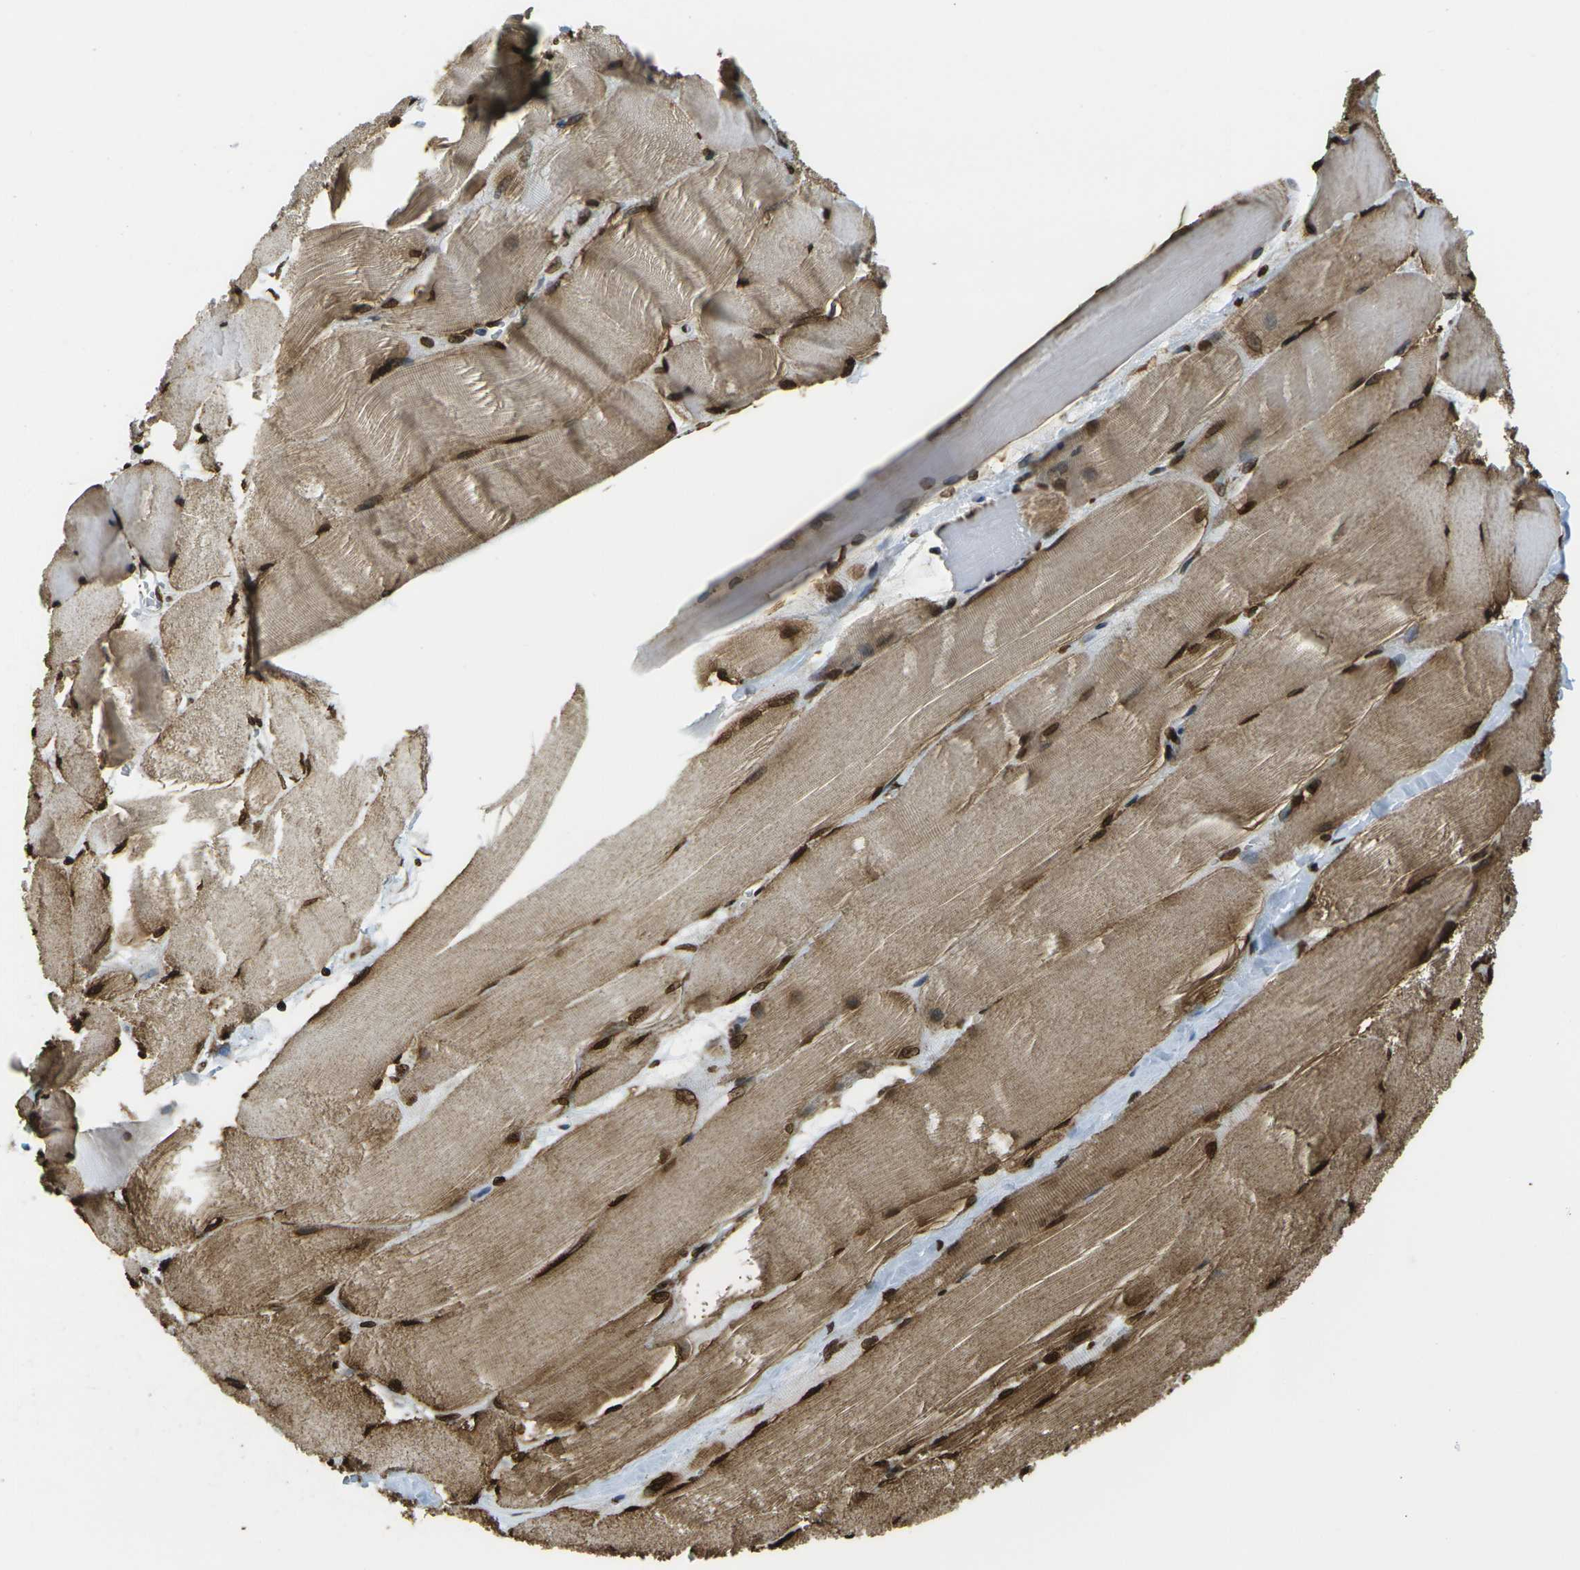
{"staining": {"intensity": "strong", "quantity": ">75%", "location": "cytoplasmic/membranous,nuclear"}, "tissue": "skeletal muscle", "cell_type": "Myocytes", "image_type": "normal", "snomed": [{"axis": "morphology", "description": "Normal tissue, NOS"}, {"axis": "morphology", "description": "Squamous cell carcinoma, NOS"}, {"axis": "topography", "description": "Skeletal muscle"}], "caption": "A brown stain labels strong cytoplasmic/membranous,nuclear staining of a protein in myocytes of normal skeletal muscle. (Stains: DAB (3,3'-diaminobenzidine) in brown, nuclei in blue, Microscopy: brightfield microscopy at high magnification).", "gene": "H1", "patient": {"sex": "male", "age": 51}}